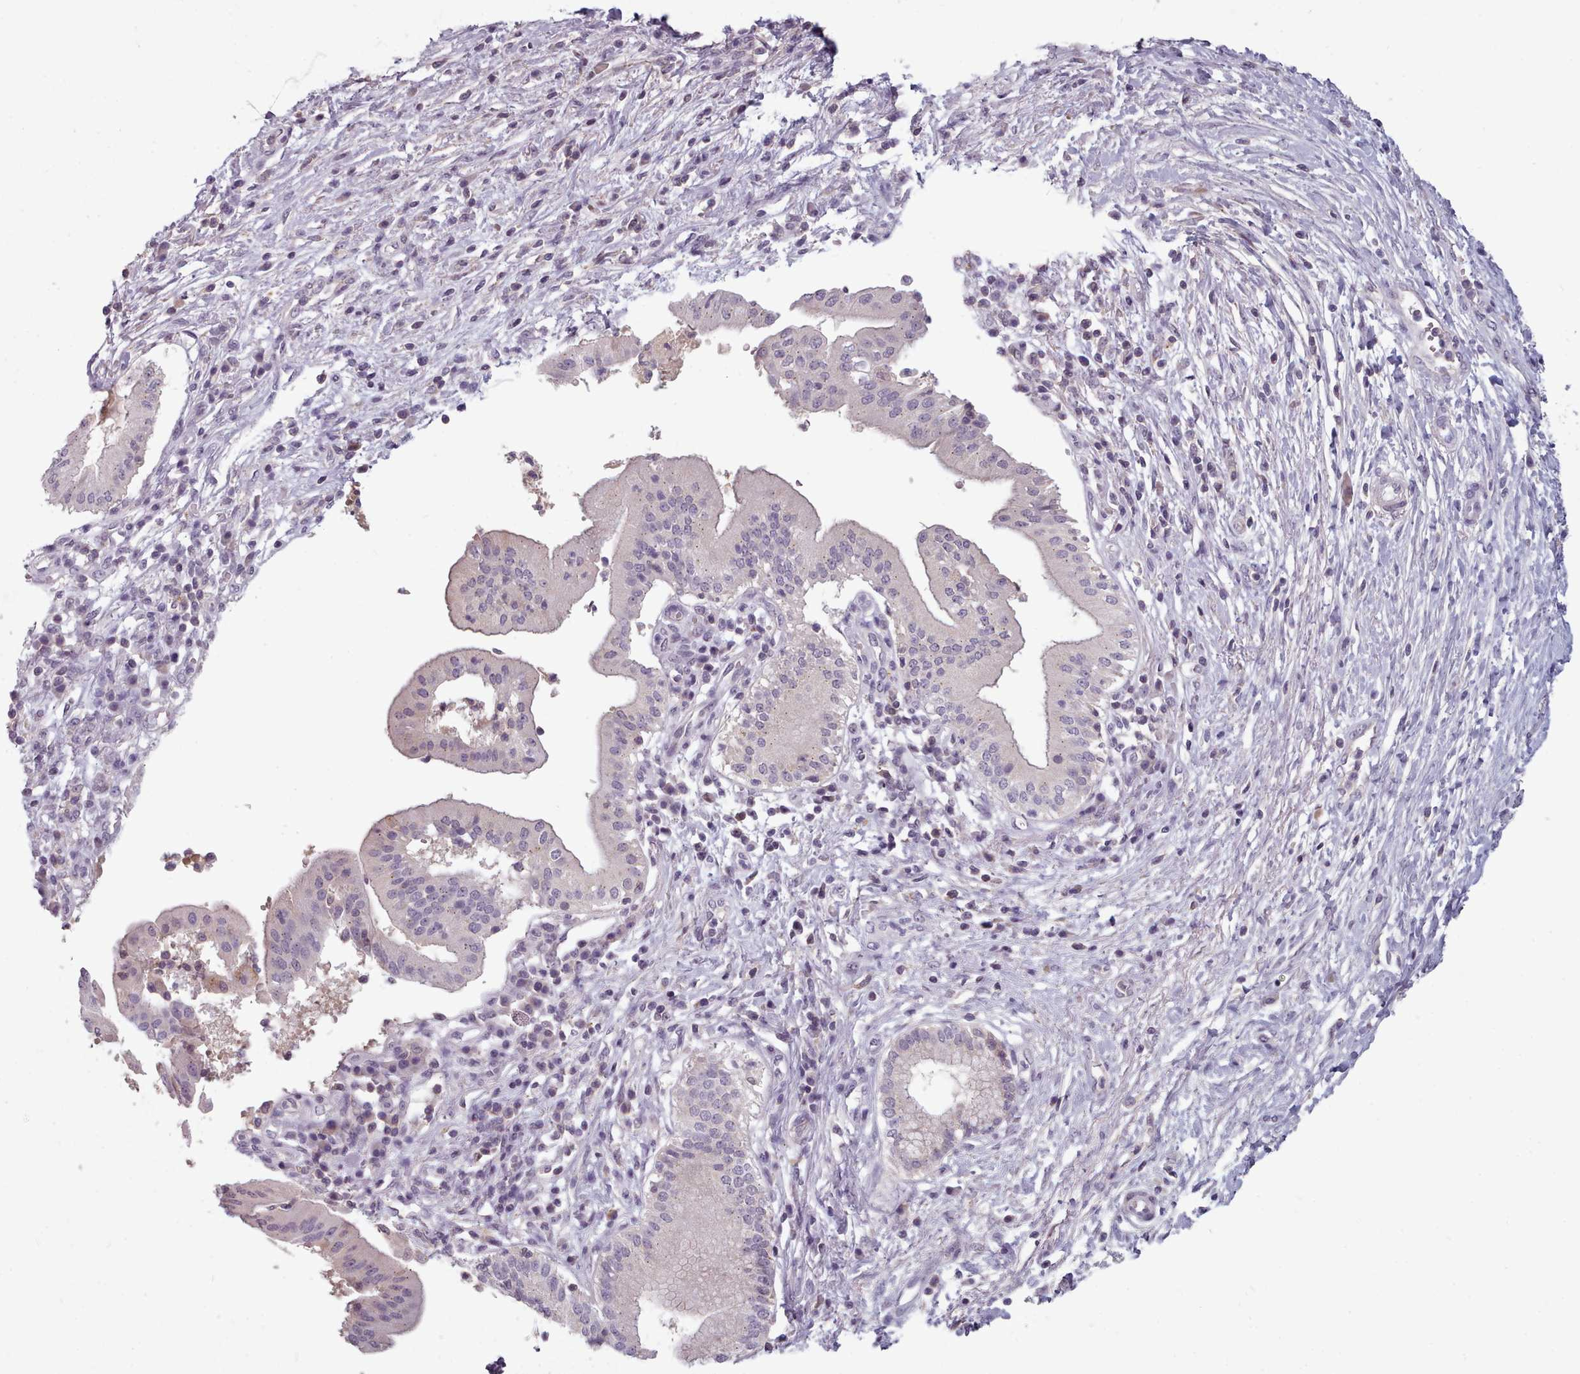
{"staining": {"intensity": "negative", "quantity": "none", "location": "none"}, "tissue": "pancreatic cancer", "cell_type": "Tumor cells", "image_type": "cancer", "snomed": [{"axis": "morphology", "description": "Adenocarcinoma, NOS"}, {"axis": "topography", "description": "Pancreas"}], "caption": "Tumor cells show no significant positivity in adenocarcinoma (pancreatic).", "gene": "PBX4", "patient": {"sex": "male", "age": 68}}